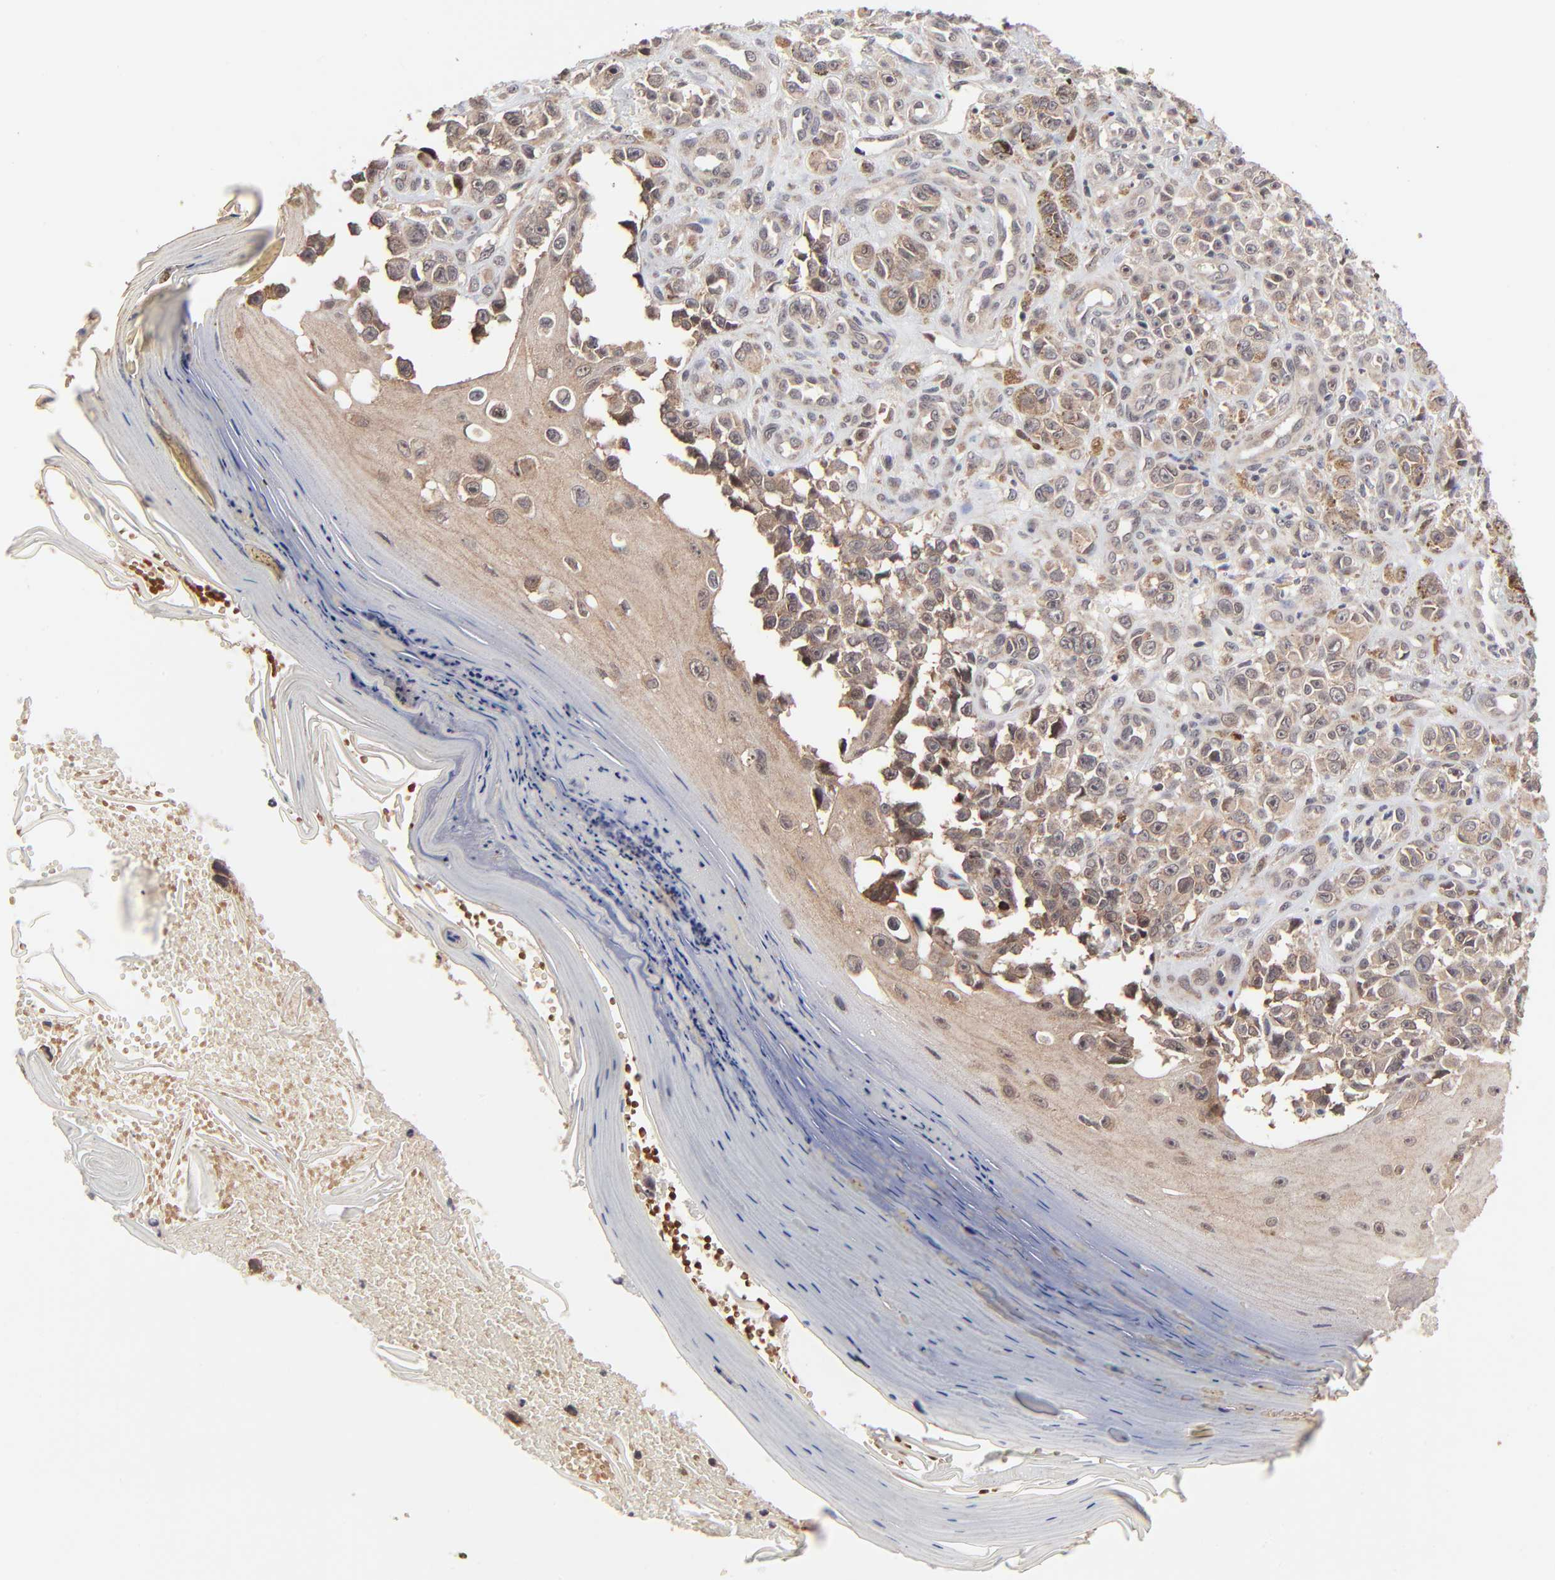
{"staining": {"intensity": "moderate", "quantity": ">75%", "location": "cytoplasmic/membranous"}, "tissue": "melanoma", "cell_type": "Tumor cells", "image_type": "cancer", "snomed": [{"axis": "morphology", "description": "Malignant melanoma, NOS"}, {"axis": "topography", "description": "Skin"}], "caption": "The immunohistochemical stain shows moderate cytoplasmic/membranous positivity in tumor cells of malignant melanoma tissue.", "gene": "FRMD8", "patient": {"sex": "female", "age": 82}}